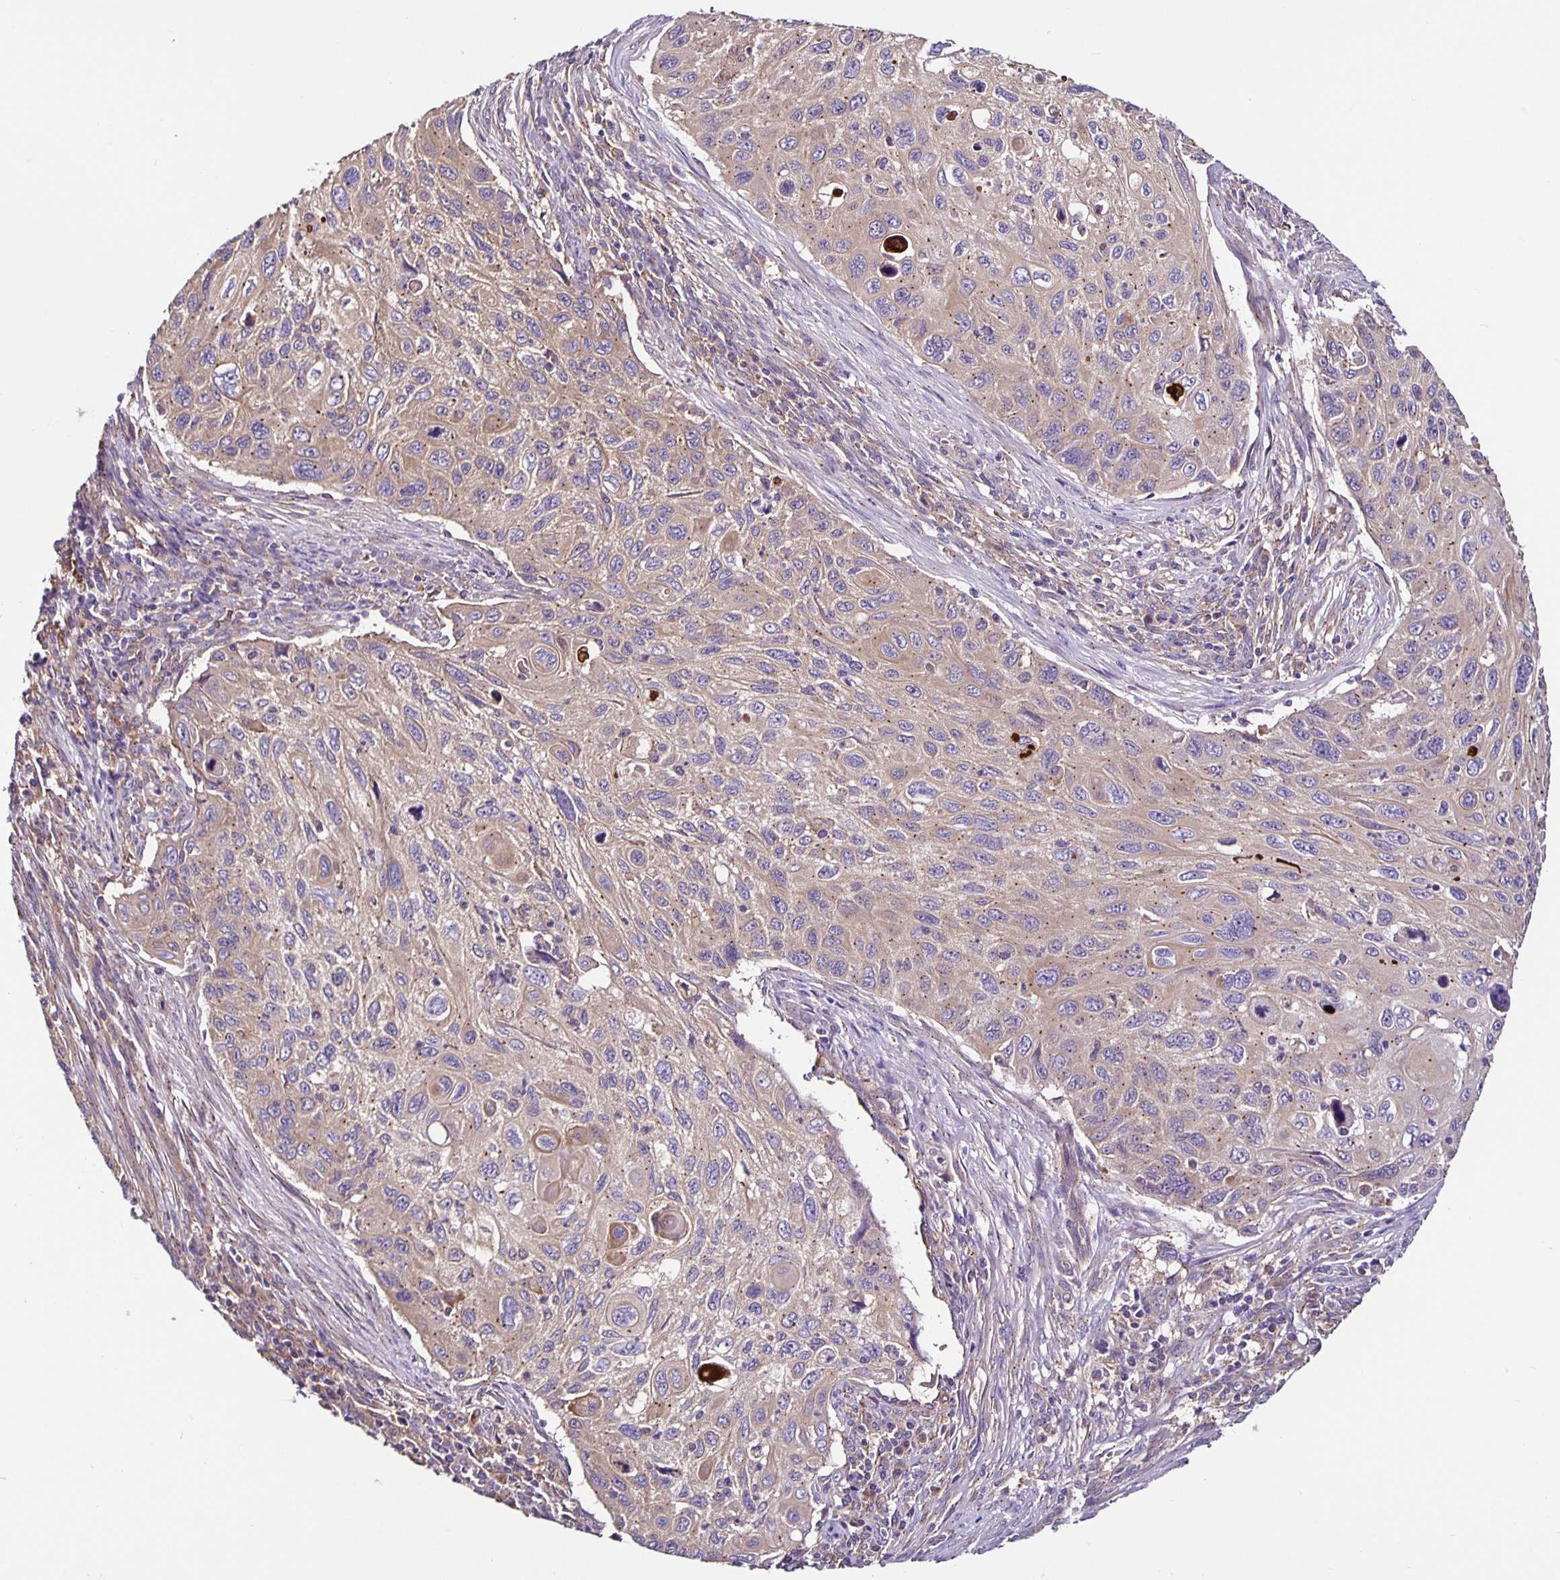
{"staining": {"intensity": "weak", "quantity": ">75%", "location": "cytoplasmic/membranous"}, "tissue": "cervical cancer", "cell_type": "Tumor cells", "image_type": "cancer", "snomed": [{"axis": "morphology", "description": "Squamous cell carcinoma, NOS"}, {"axis": "topography", "description": "Cervix"}], "caption": "Immunohistochemical staining of human cervical cancer (squamous cell carcinoma) reveals weak cytoplasmic/membranous protein staining in about >75% of tumor cells. The staining was performed using DAB (3,3'-diaminobenzidine), with brown indicating positive protein expression. Nuclei are stained blue with hematoxylin.", "gene": "SNX5", "patient": {"sex": "female", "age": 70}}